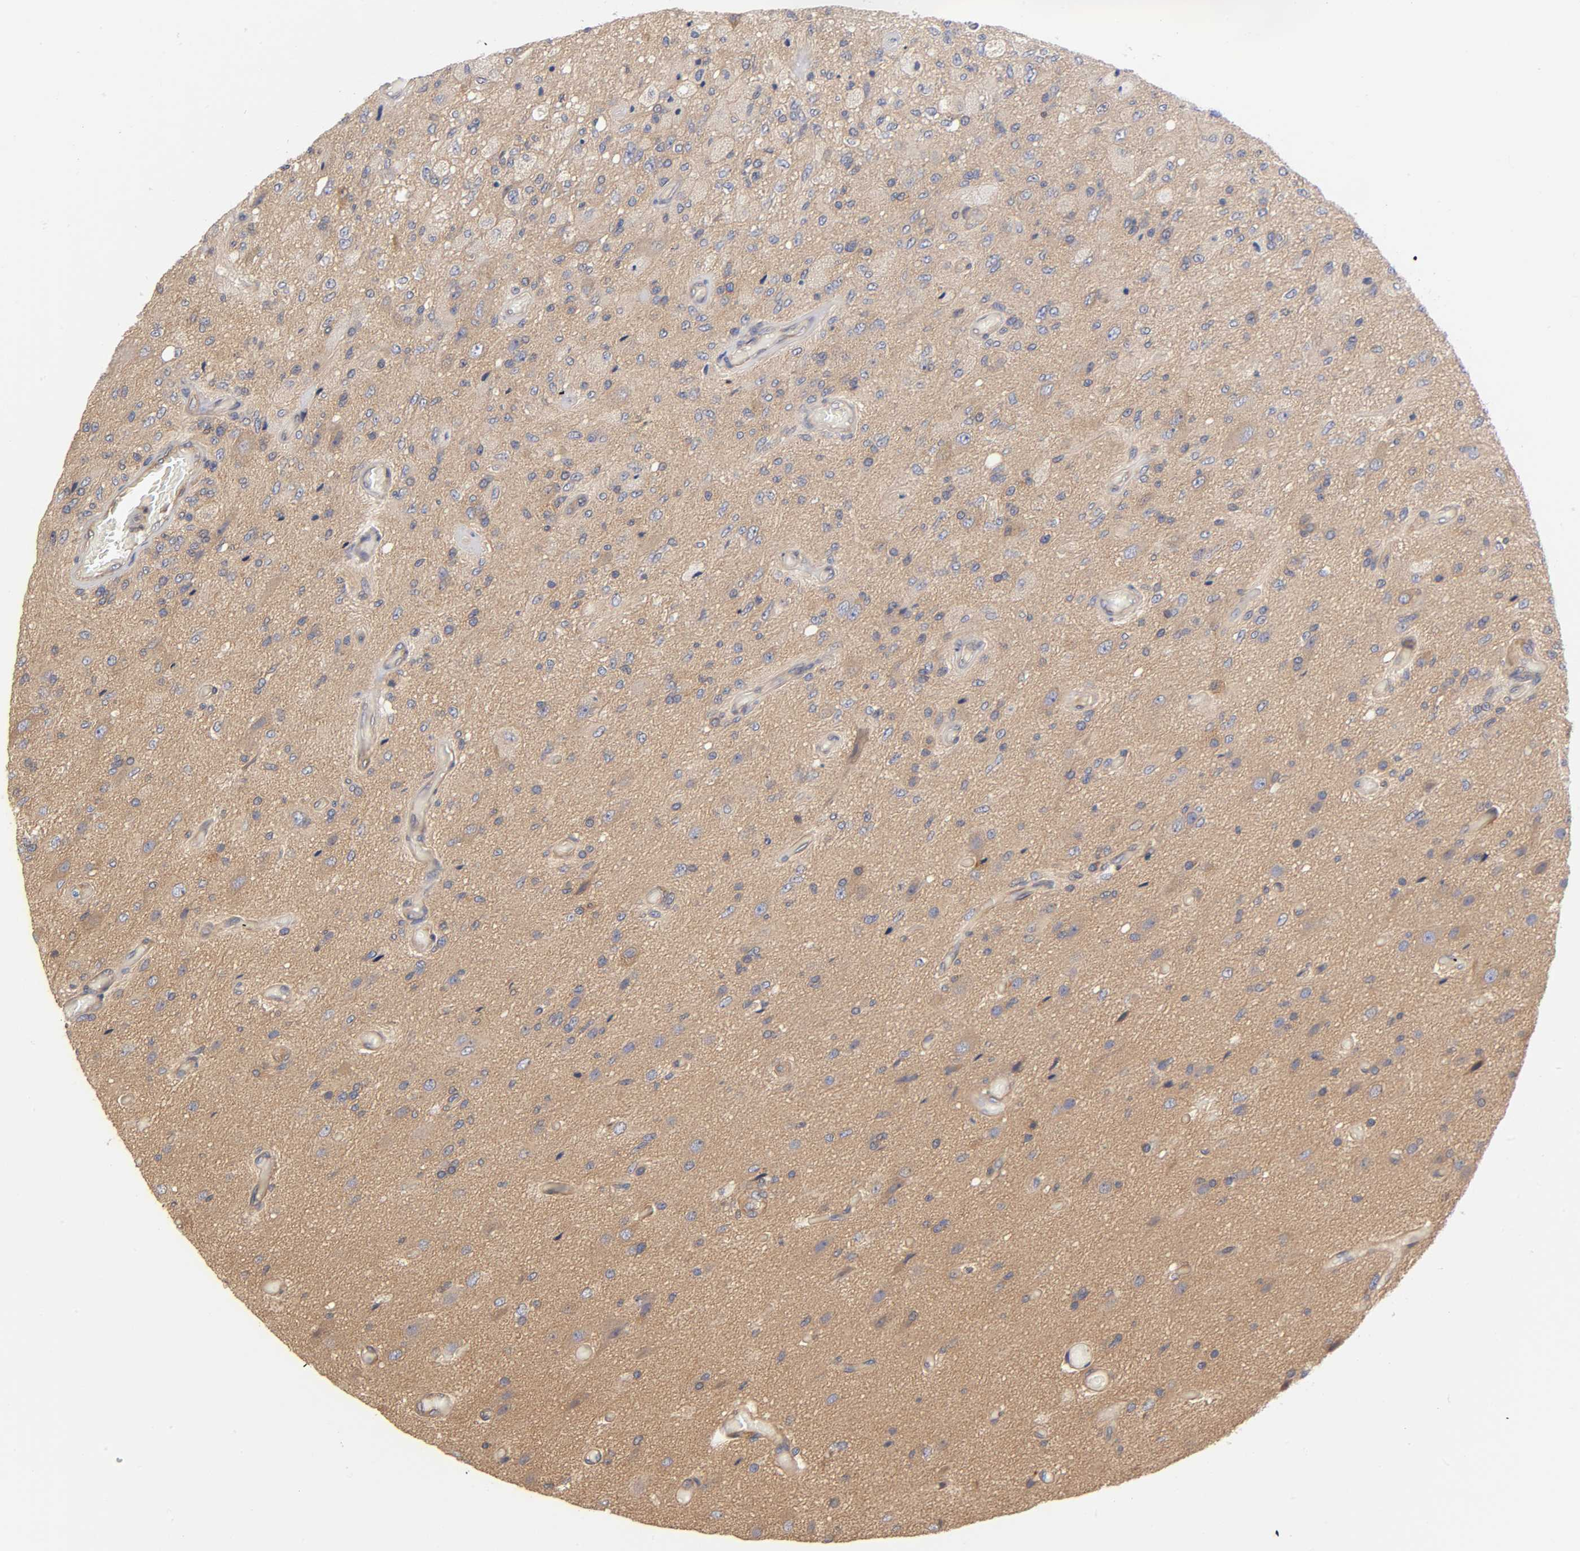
{"staining": {"intensity": "moderate", "quantity": ">75%", "location": "cytoplasmic/membranous"}, "tissue": "glioma", "cell_type": "Tumor cells", "image_type": "cancer", "snomed": [{"axis": "morphology", "description": "Normal tissue, NOS"}, {"axis": "morphology", "description": "Glioma, malignant, High grade"}, {"axis": "topography", "description": "Cerebral cortex"}], "caption": "Moderate cytoplasmic/membranous staining is appreciated in about >75% of tumor cells in malignant glioma (high-grade).", "gene": "STRN3", "patient": {"sex": "male", "age": 77}}